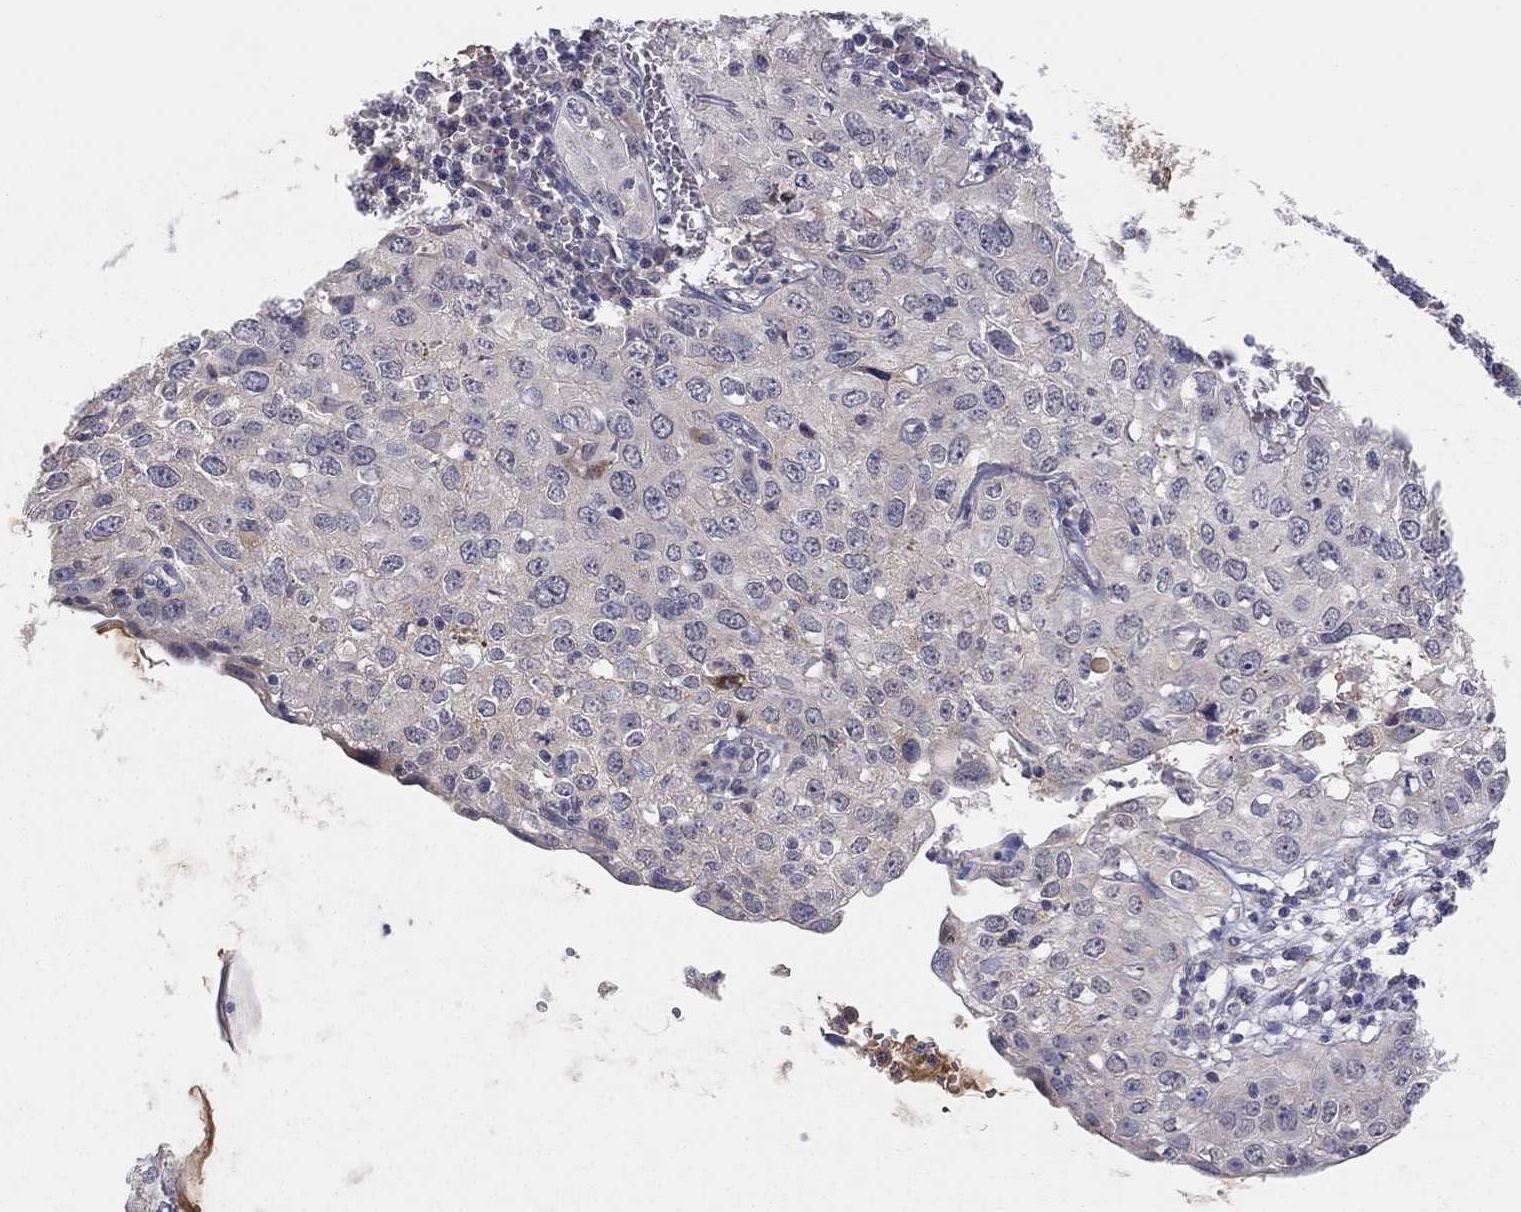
{"staining": {"intensity": "negative", "quantity": "none", "location": "none"}, "tissue": "cervical cancer", "cell_type": "Tumor cells", "image_type": "cancer", "snomed": [{"axis": "morphology", "description": "Squamous cell carcinoma, NOS"}, {"axis": "topography", "description": "Cervix"}], "caption": "DAB immunohistochemical staining of human cervical cancer exhibits no significant expression in tumor cells. (Brightfield microscopy of DAB immunohistochemistry at high magnification).", "gene": "CRACDL", "patient": {"sex": "female", "age": 24}}